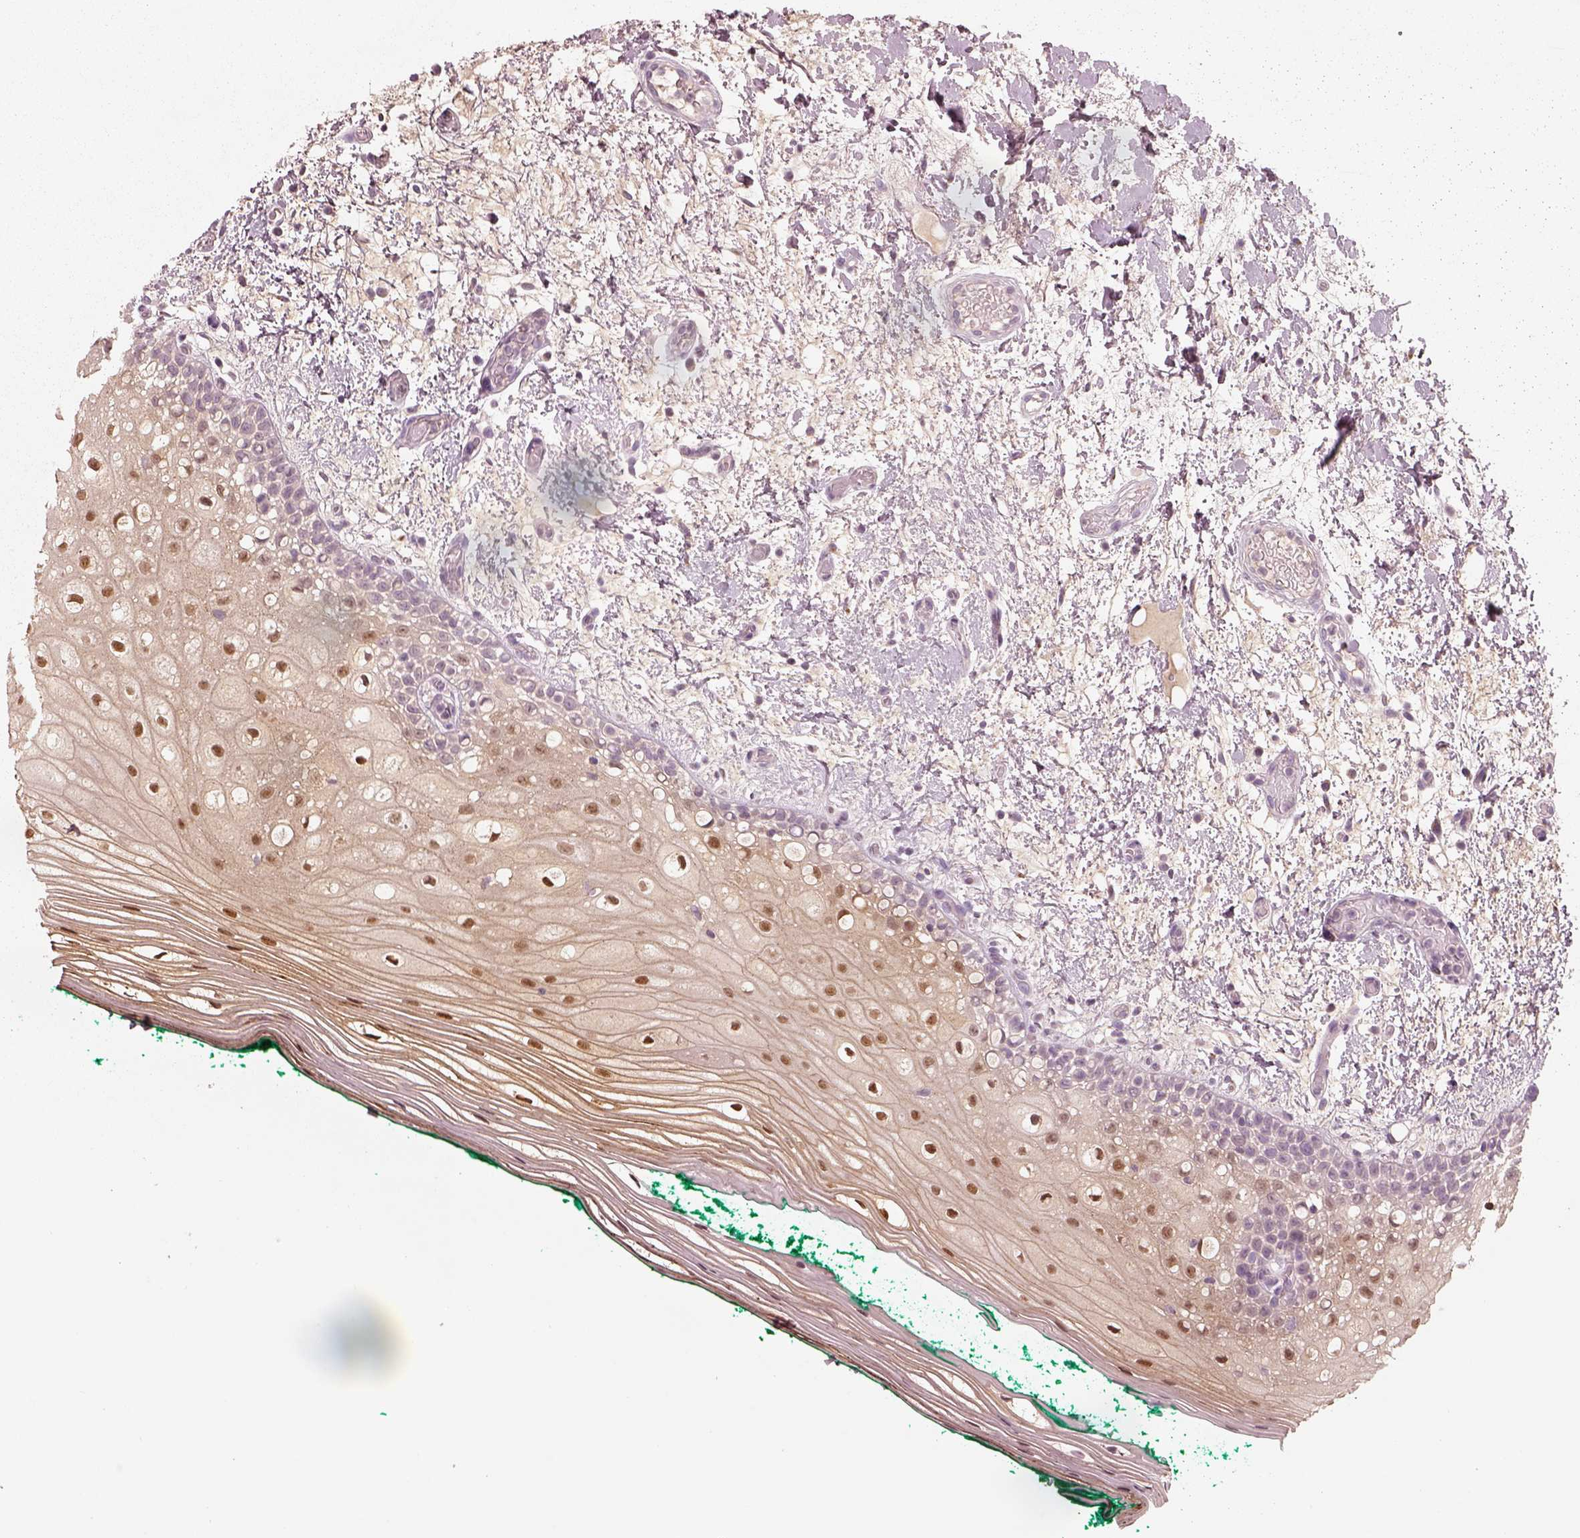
{"staining": {"intensity": "moderate", "quantity": ">75%", "location": "nuclear"}, "tissue": "oral mucosa", "cell_type": "Squamous epithelial cells", "image_type": "normal", "snomed": [{"axis": "morphology", "description": "Normal tissue, NOS"}, {"axis": "topography", "description": "Oral tissue"}], "caption": "DAB immunohistochemical staining of unremarkable human oral mucosa reveals moderate nuclear protein positivity in approximately >75% of squamous epithelial cells.", "gene": "SDCBP2", "patient": {"sex": "female", "age": 83}}